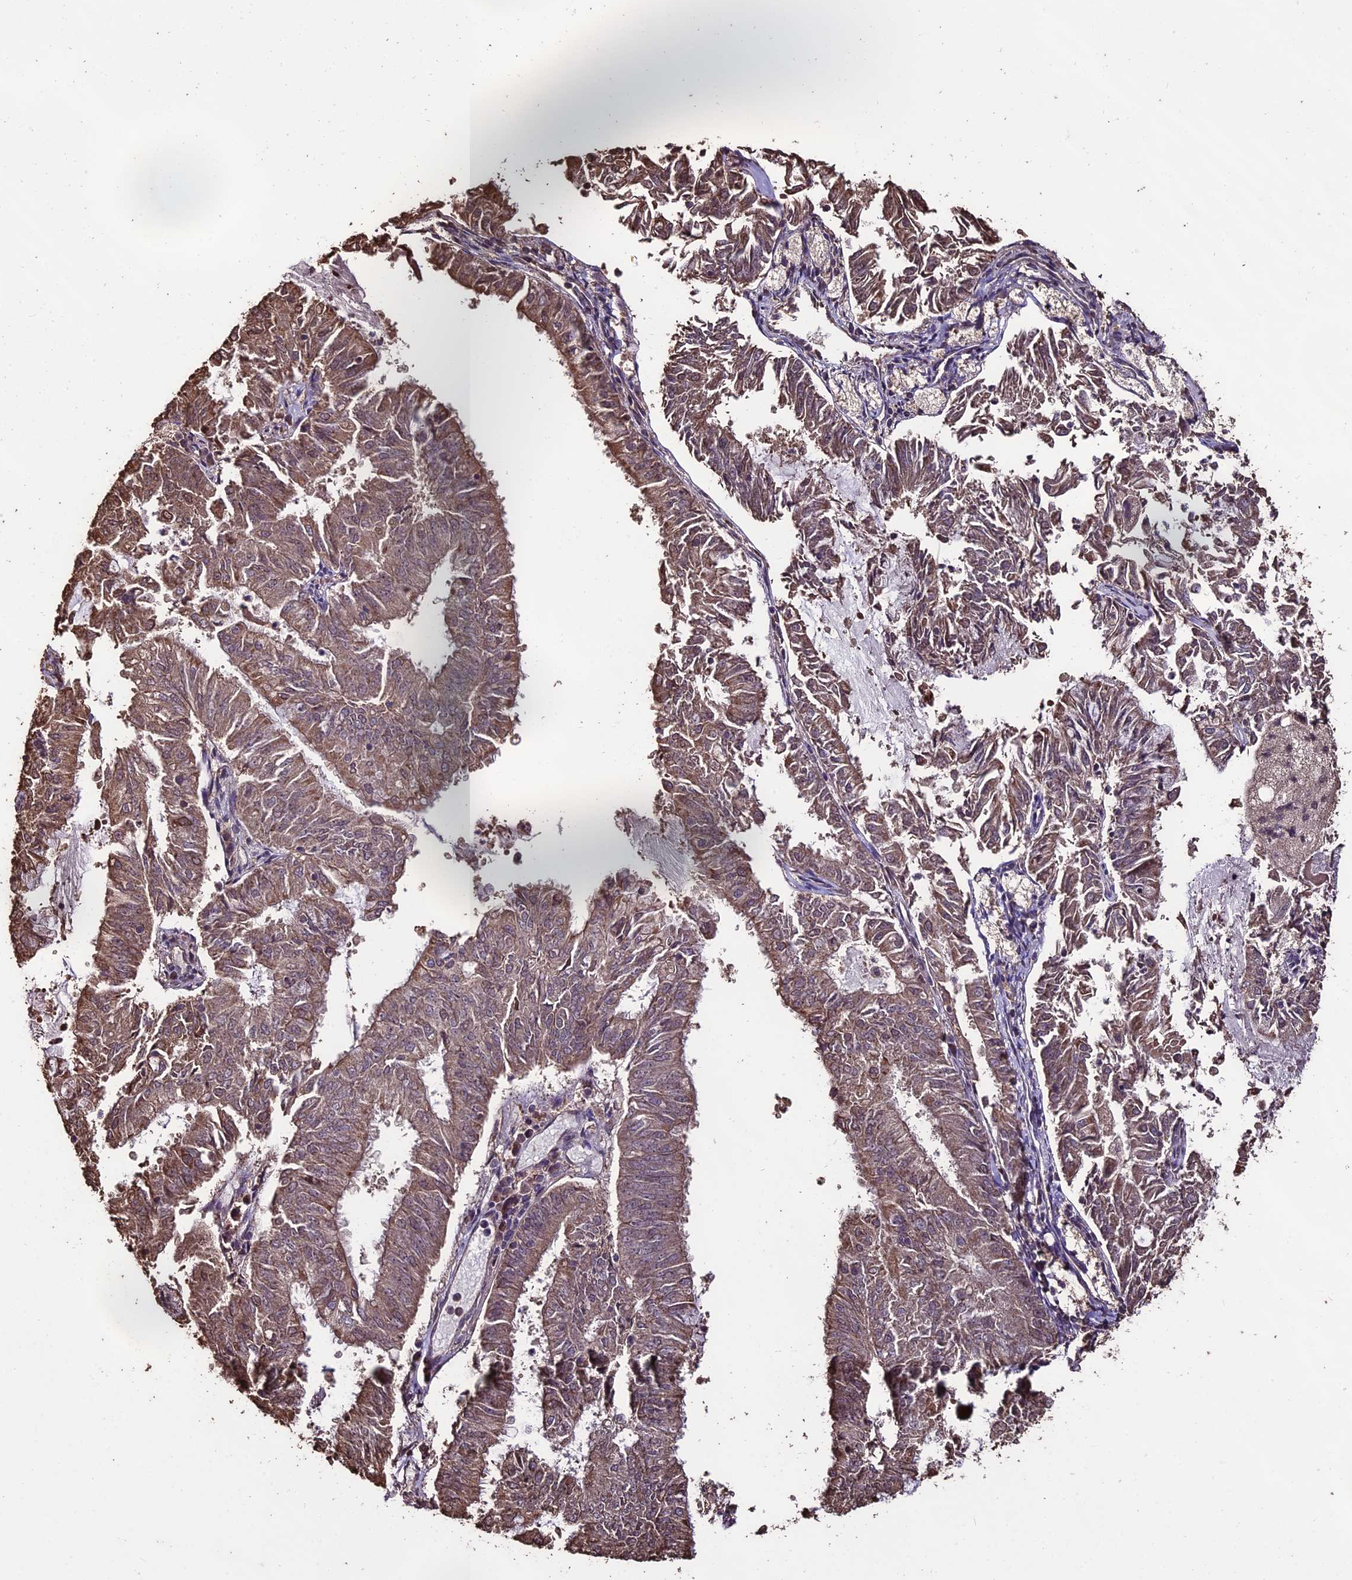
{"staining": {"intensity": "weak", "quantity": ">75%", "location": "cytoplasmic/membranous"}, "tissue": "endometrial cancer", "cell_type": "Tumor cells", "image_type": "cancer", "snomed": [{"axis": "morphology", "description": "Adenocarcinoma, NOS"}, {"axis": "topography", "description": "Endometrium"}], "caption": "Adenocarcinoma (endometrial) tissue demonstrates weak cytoplasmic/membranous expression in approximately >75% of tumor cells, visualized by immunohistochemistry. (DAB (3,3'-diaminobenzidine) IHC with brightfield microscopy, high magnification).", "gene": "PGPEP1L", "patient": {"sex": "female", "age": 57}}